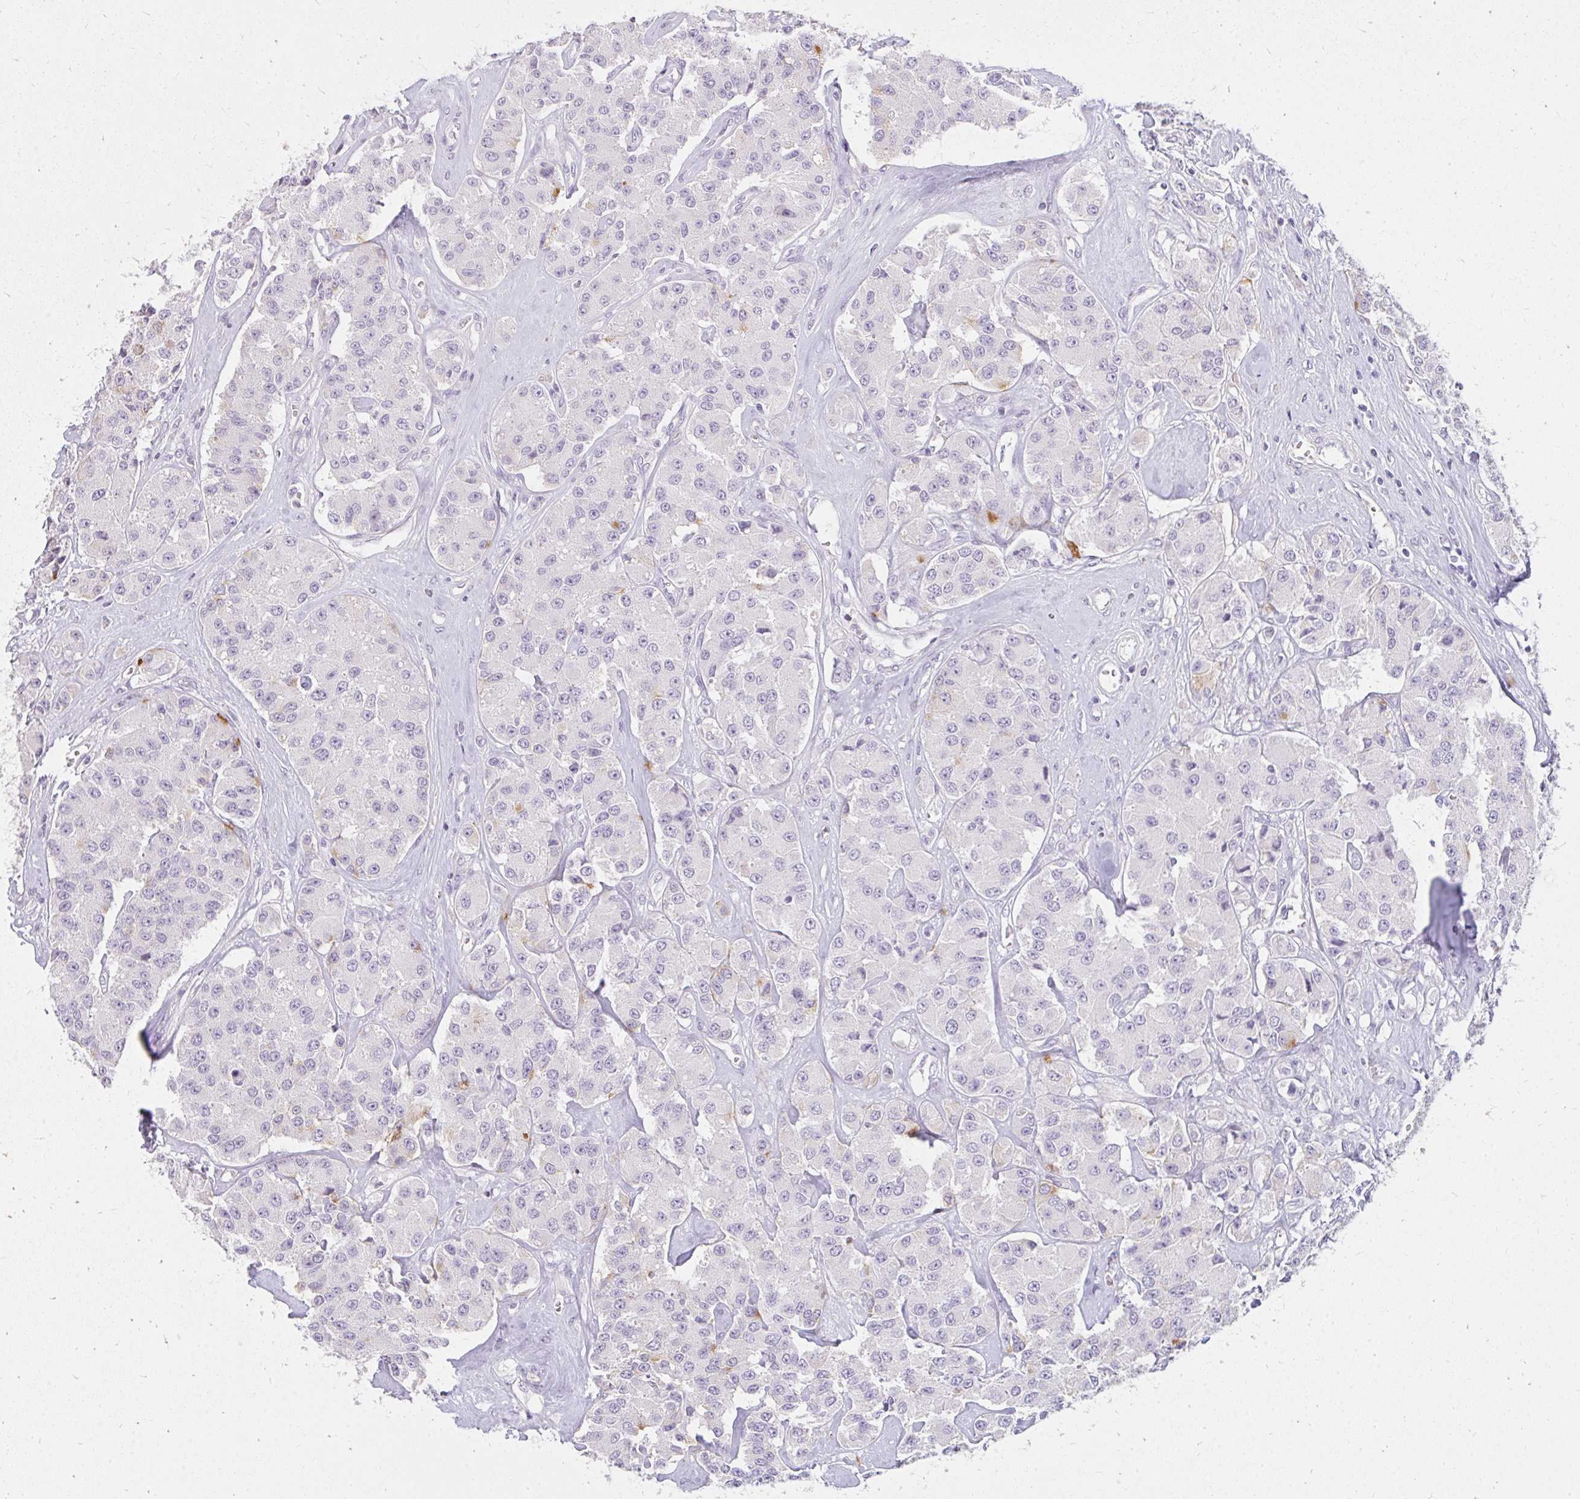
{"staining": {"intensity": "negative", "quantity": "none", "location": "none"}, "tissue": "carcinoid", "cell_type": "Tumor cells", "image_type": "cancer", "snomed": [{"axis": "morphology", "description": "Carcinoid, malignant, NOS"}, {"axis": "topography", "description": "Pancreas"}], "caption": "This is an immunohistochemistry (IHC) micrograph of human carcinoid. There is no staining in tumor cells.", "gene": "PPP1R3G", "patient": {"sex": "male", "age": 41}}